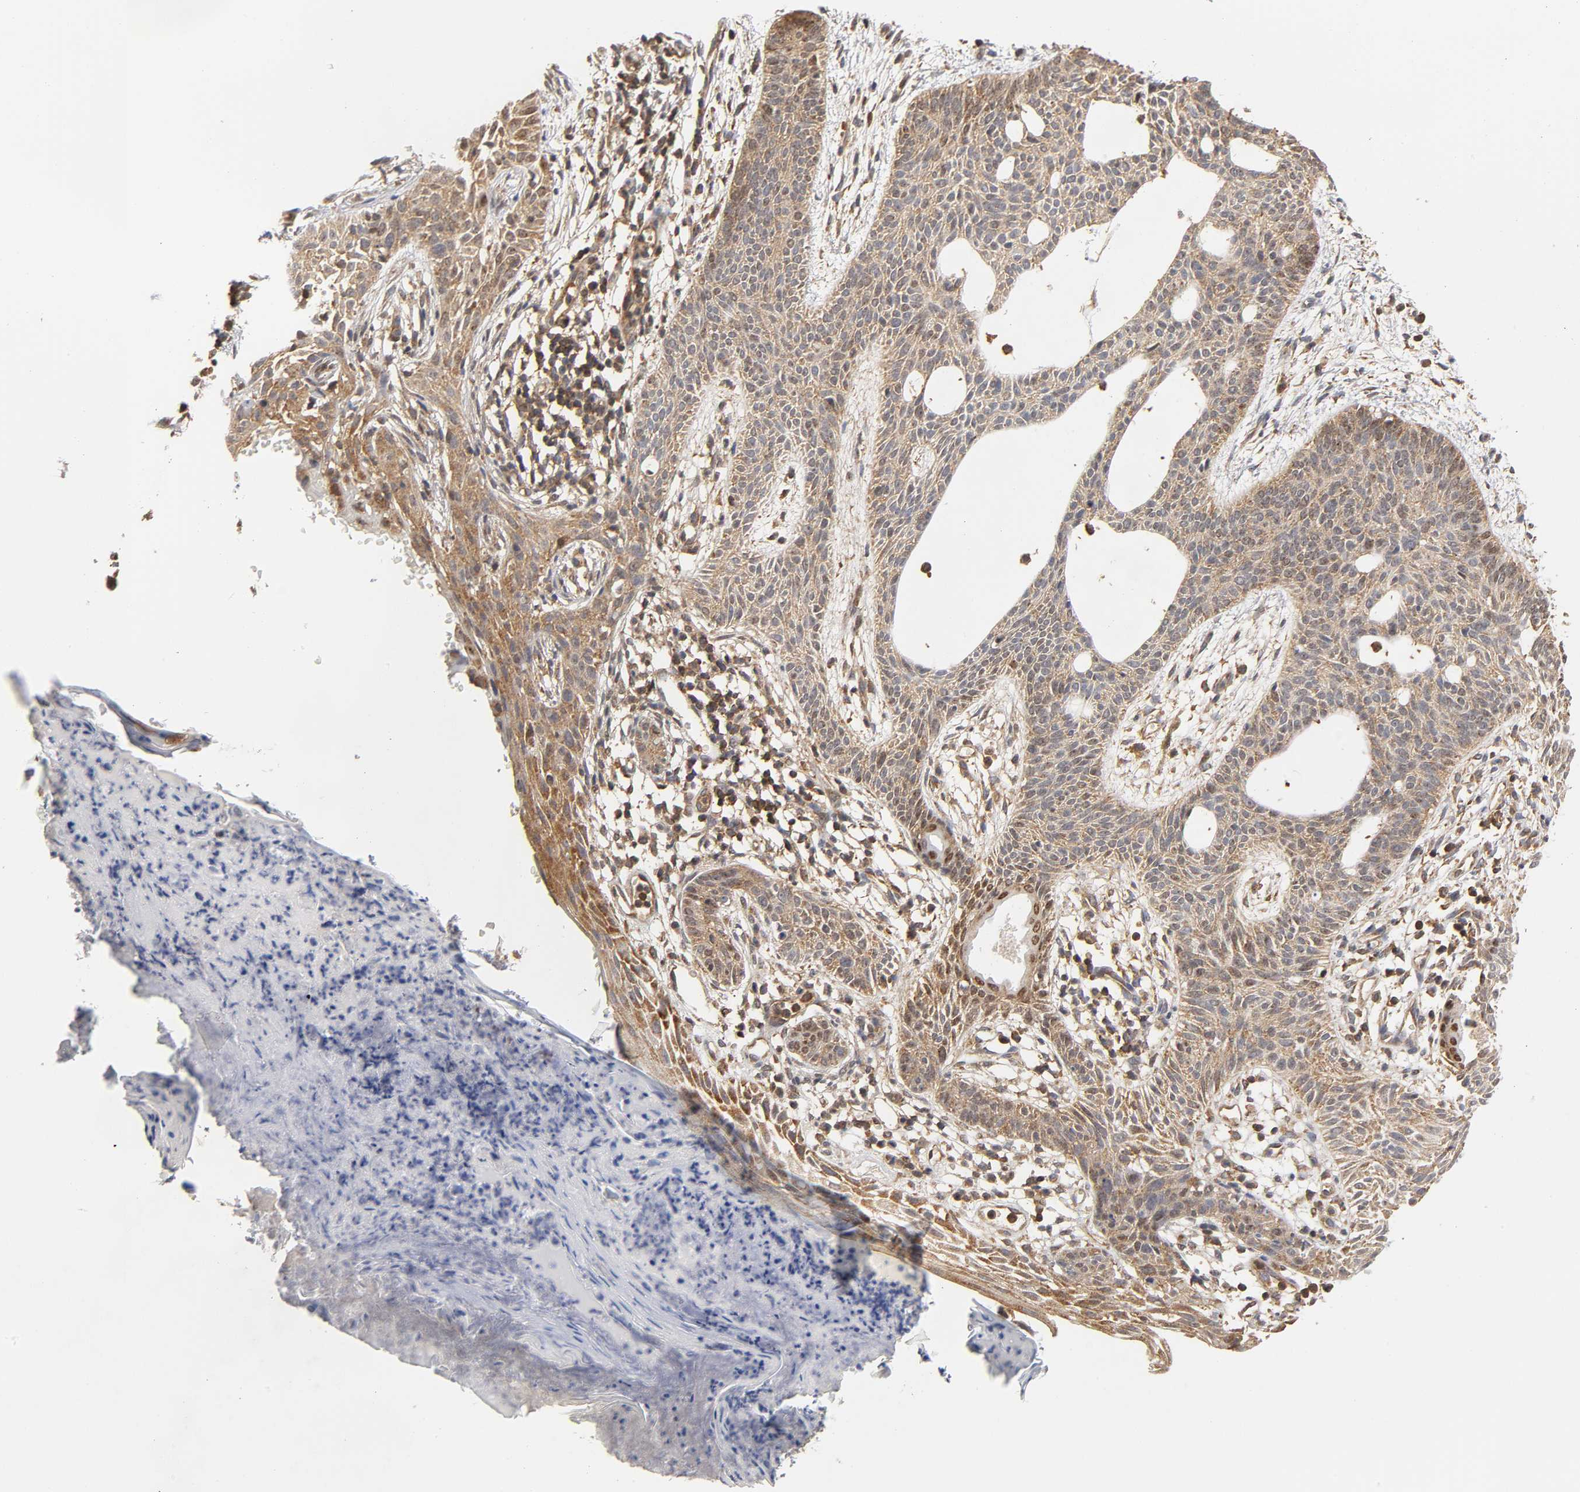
{"staining": {"intensity": "weak", "quantity": ">75%", "location": "cytoplasmic/membranous"}, "tissue": "skin cancer", "cell_type": "Tumor cells", "image_type": "cancer", "snomed": [{"axis": "morphology", "description": "Normal tissue, NOS"}, {"axis": "morphology", "description": "Basal cell carcinoma"}, {"axis": "topography", "description": "Skin"}], "caption": "IHC staining of skin basal cell carcinoma, which demonstrates low levels of weak cytoplasmic/membranous staining in about >75% of tumor cells indicating weak cytoplasmic/membranous protein expression. The staining was performed using DAB (brown) for protein detection and nuclei were counterstained in hematoxylin (blue).", "gene": "PAFAH1B1", "patient": {"sex": "female", "age": 69}}